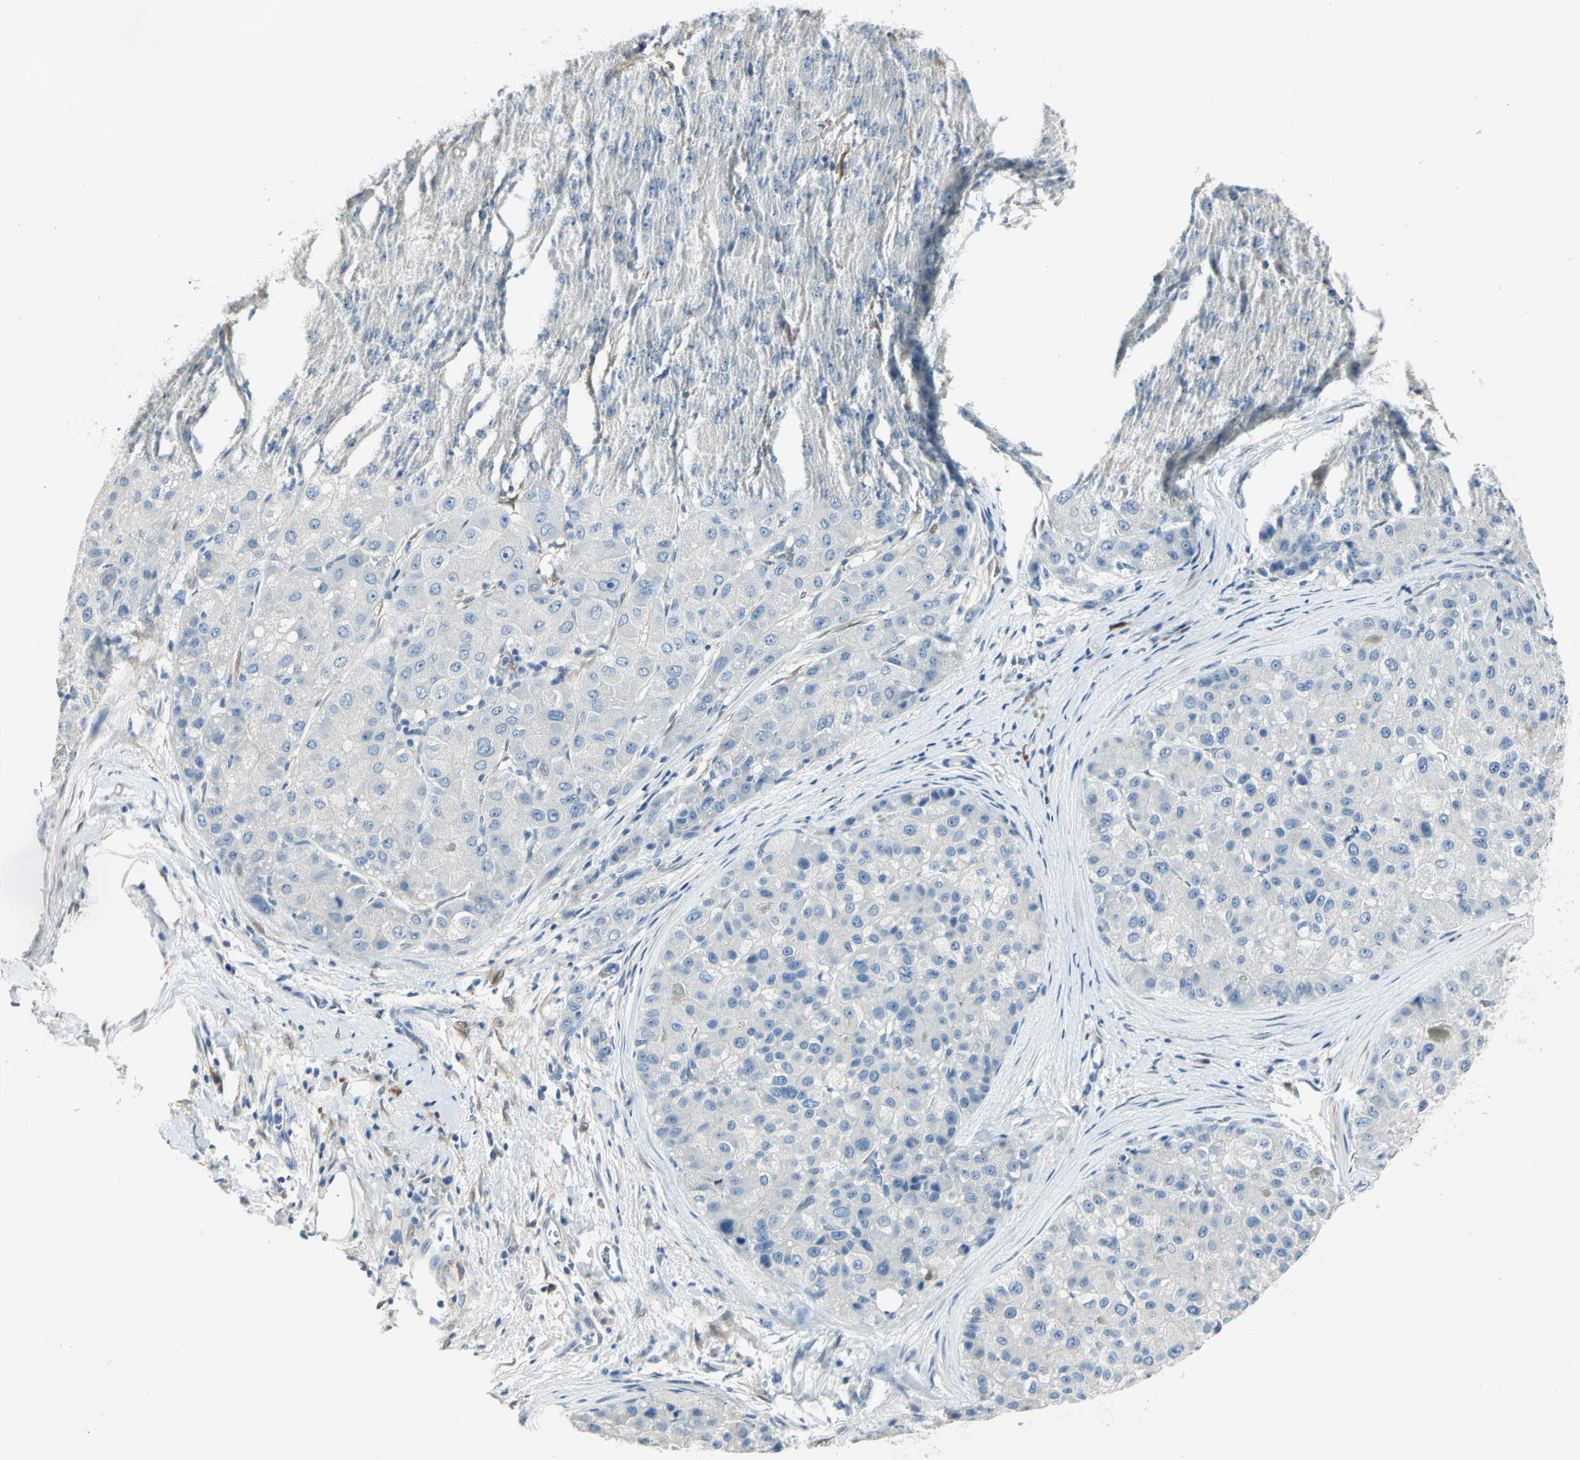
{"staining": {"intensity": "negative", "quantity": "none", "location": "none"}, "tissue": "liver cancer", "cell_type": "Tumor cells", "image_type": "cancer", "snomed": [{"axis": "morphology", "description": "Carcinoma, Hepatocellular, NOS"}, {"axis": "topography", "description": "Liver"}], "caption": "This is an IHC micrograph of liver cancer. There is no positivity in tumor cells.", "gene": "UCHL1", "patient": {"sex": "male", "age": 80}}